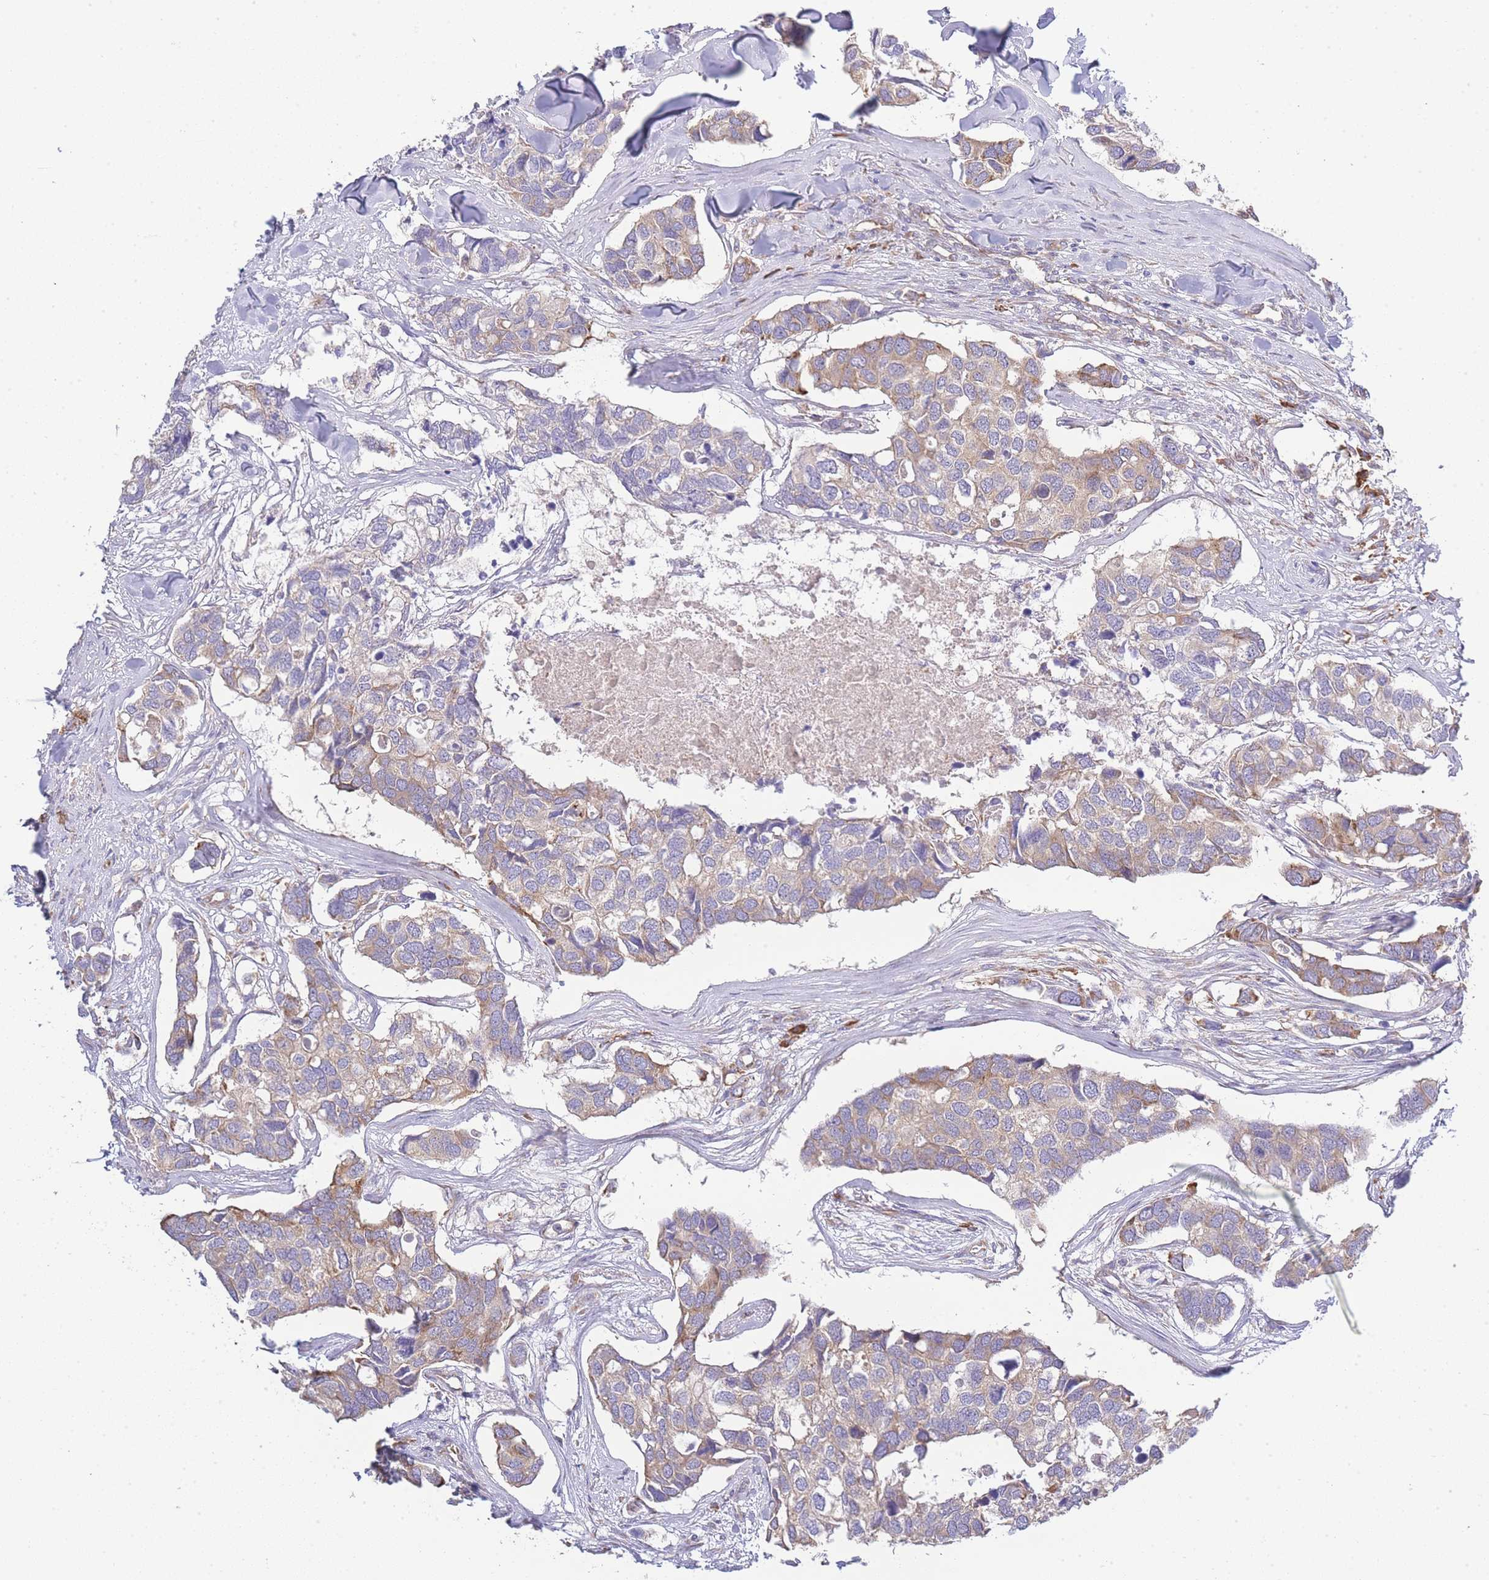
{"staining": {"intensity": "moderate", "quantity": "<25%", "location": "cytoplasmic/membranous"}, "tissue": "breast cancer", "cell_type": "Tumor cells", "image_type": "cancer", "snomed": [{"axis": "morphology", "description": "Duct carcinoma"}, {"axis": "topography", "description": "Breast"}], "caption": "Breast intraductal carcinoma tissue reveals moderate cytoplasmic/membranous expression in about <25% of tumor cells The staining is performed using DAB brown chromogen to label protein expression. The nuclei are counter-stained blue using hematoxylin.", "gene": "BEX1", "patient": {"sex": "female", "age": 83}}